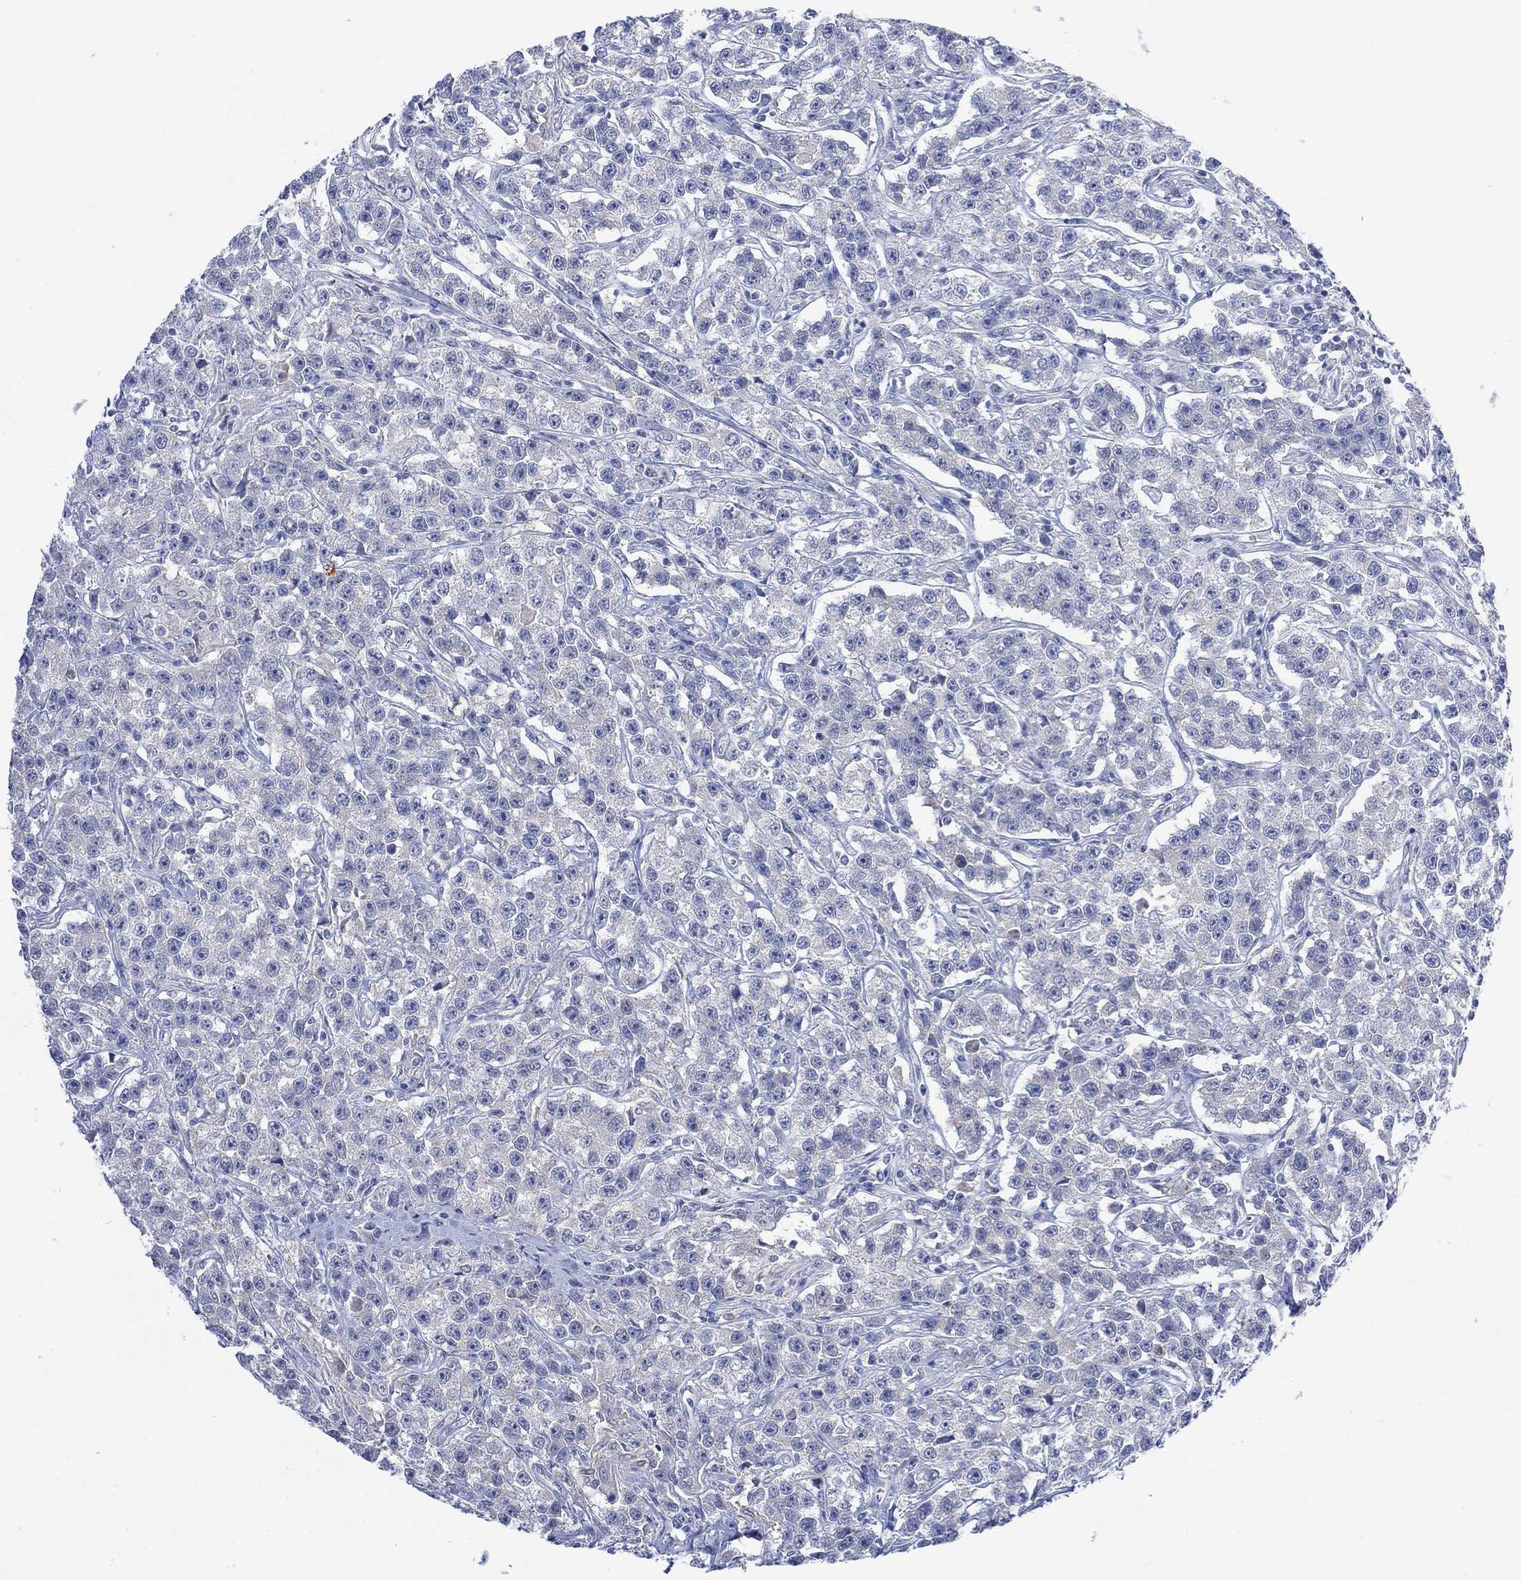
{"staining": {"intensity": "negative", "quantity": "none", "location": "none"}, "tissue": "testis cancer", "cell_type": "Tumor cells", "image_type": "cancer", "snomed": [{"axis": "morphology", "description": "Seminoma, NOS"}, {"axis": "topography", "description": "Testis"}], "caption": "Seminoma (testis) was stained to show a protein in brown. There is no significant expression in tumor cells.", "gene": "FBP2", "patient": {"sex": "male", "age": 59}}